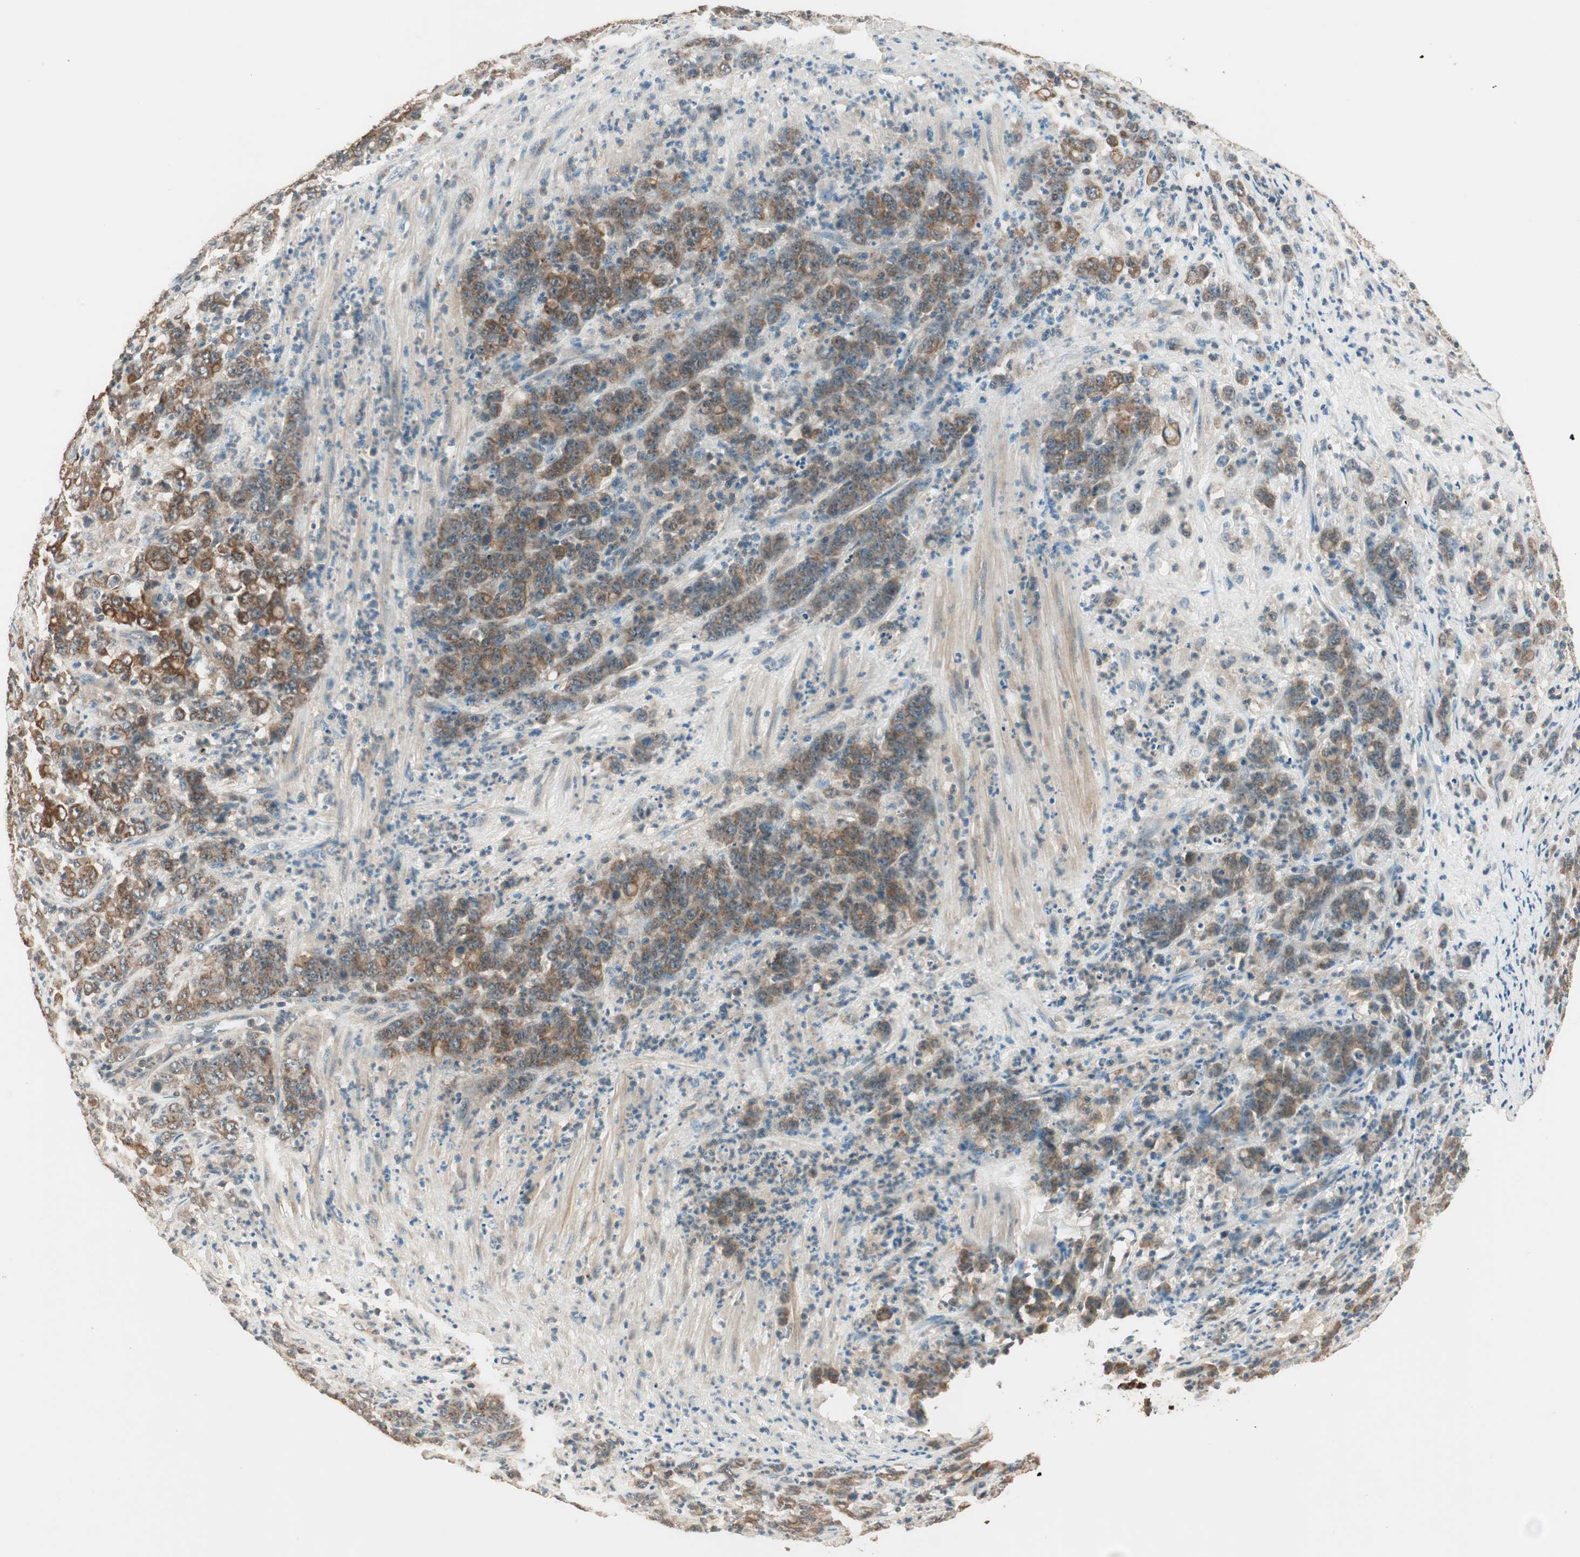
{"staining": {"intensity": "moderate", "quantity": ">75%", "location": "cytoplasmic/membranous"}, "tissue": "stomach cancer", "cell_type": "Tumor cells", "image_type": "cancer", "snomed": [{"axis": "morphology", "description": "Adenocarcinoma, NOS"}, {"axis": "topography", "description": "Stomach, lower"}], "caption": "Protein analysis of stomach adenocarcinoma tissue displays moderate cytoplasmic/membranous positivity in about >75% of tumor cells. (DAB IHC, brown staining for protein, blue staining for nuclei).", "gene": "TRIM21", "patient": {"sex": "female", "age": 71}}